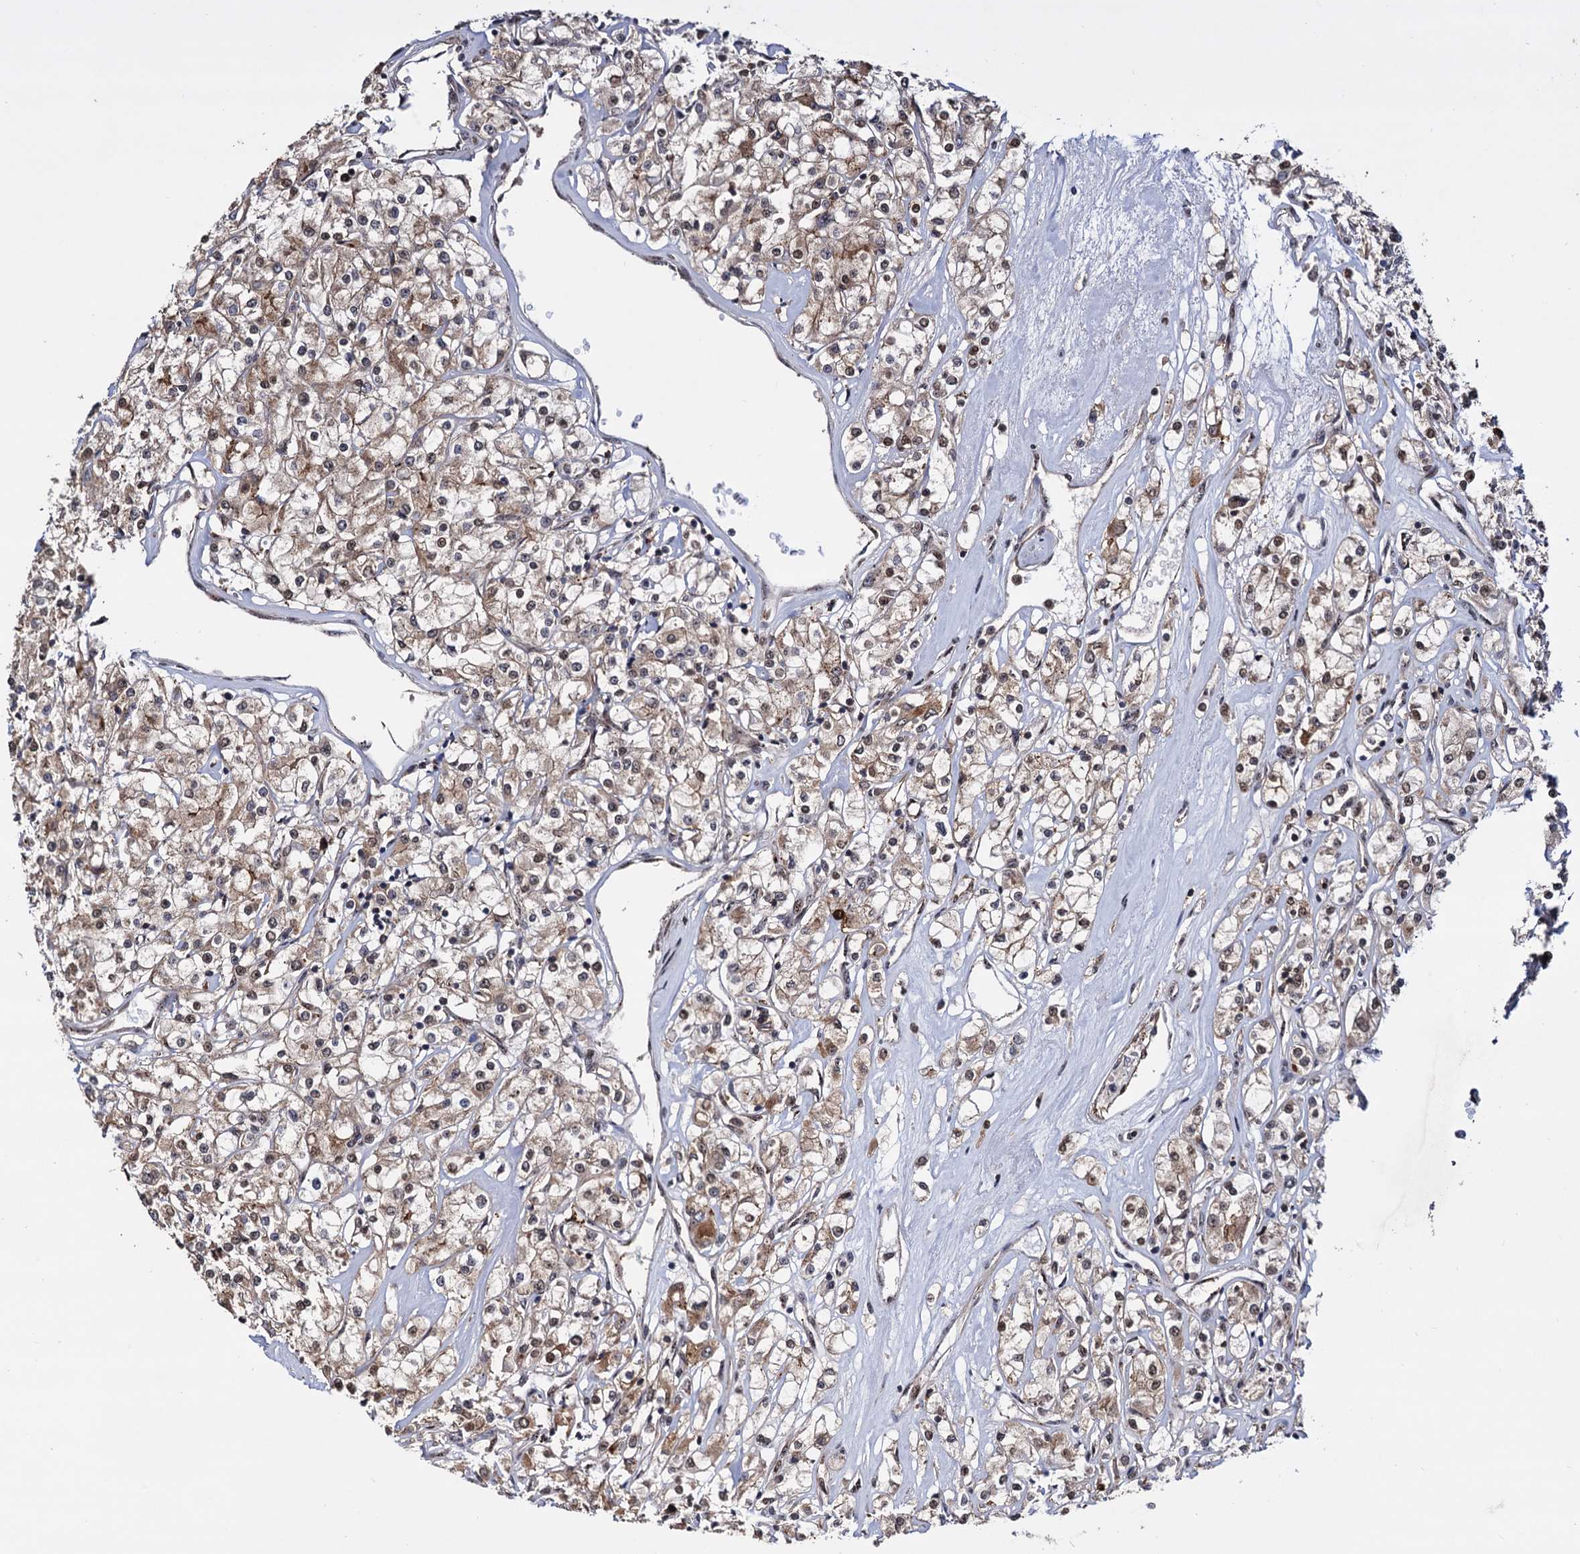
{"staining": {"intensity": "moderate", "quantity": "25%-75%", "location": "cytoplasmic/membranous"}, "tissue": "renal cancer", "cell_type": "Tumor cells", "image_type": "cancer", "snomed": [{"axis": "morphology", "description": "Adenocarcinoma, NOS"}, {"axis": "topography", "description": "Kidney"}], "caption": "Protein expression analysis of renal cancer (adenocarcinoma) shows moderate cytoplasmic/membranous expression in approximately 25%-75% of tumor cells. (DAB IHC with brightfield microscopy, high magnification).", "gene": "PIGB", "patient": {"sex": "female", "age": 59}}